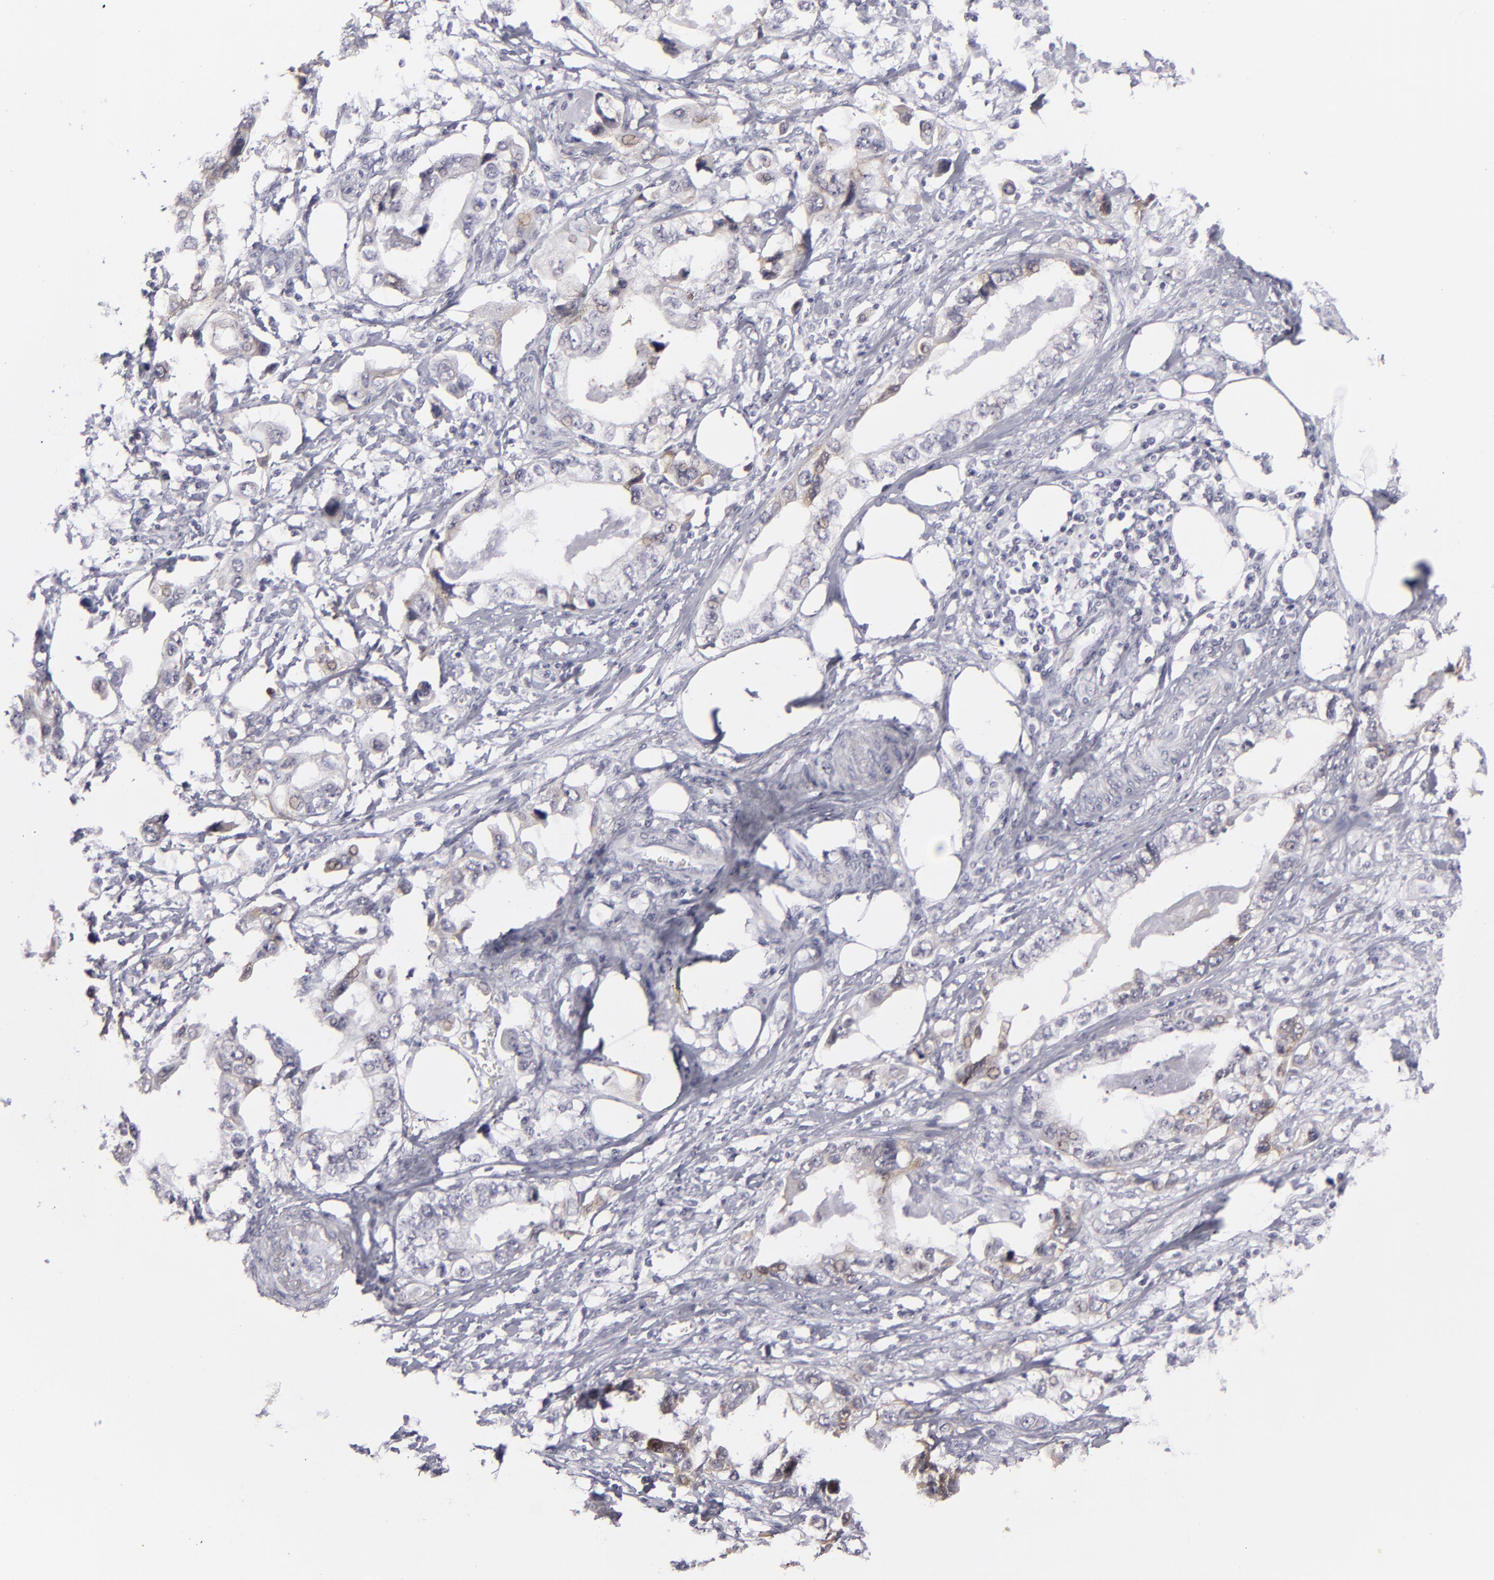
{"staining": {"intensity": "weak", "quantity": "<25%", "location": "cytoplasmic/membranous"}, "tissue": "stomach cancer", "cell_type": "Tumor cells", "image_type": "cancer", "snomed": [{"axis": "morphology", "description": "Adenocarcinoma, NOS"}, {"axis": "topography", "description": "Pancreas"}, {"axis": "topography", "description": "Stomach, upper"}], "caption": "DAB immunohistochemical staining of stomach cancer demonstrates no significant positivity in tumor cells.", "gene": "JUP", "patient": {"sex": "male", "age": 77}}